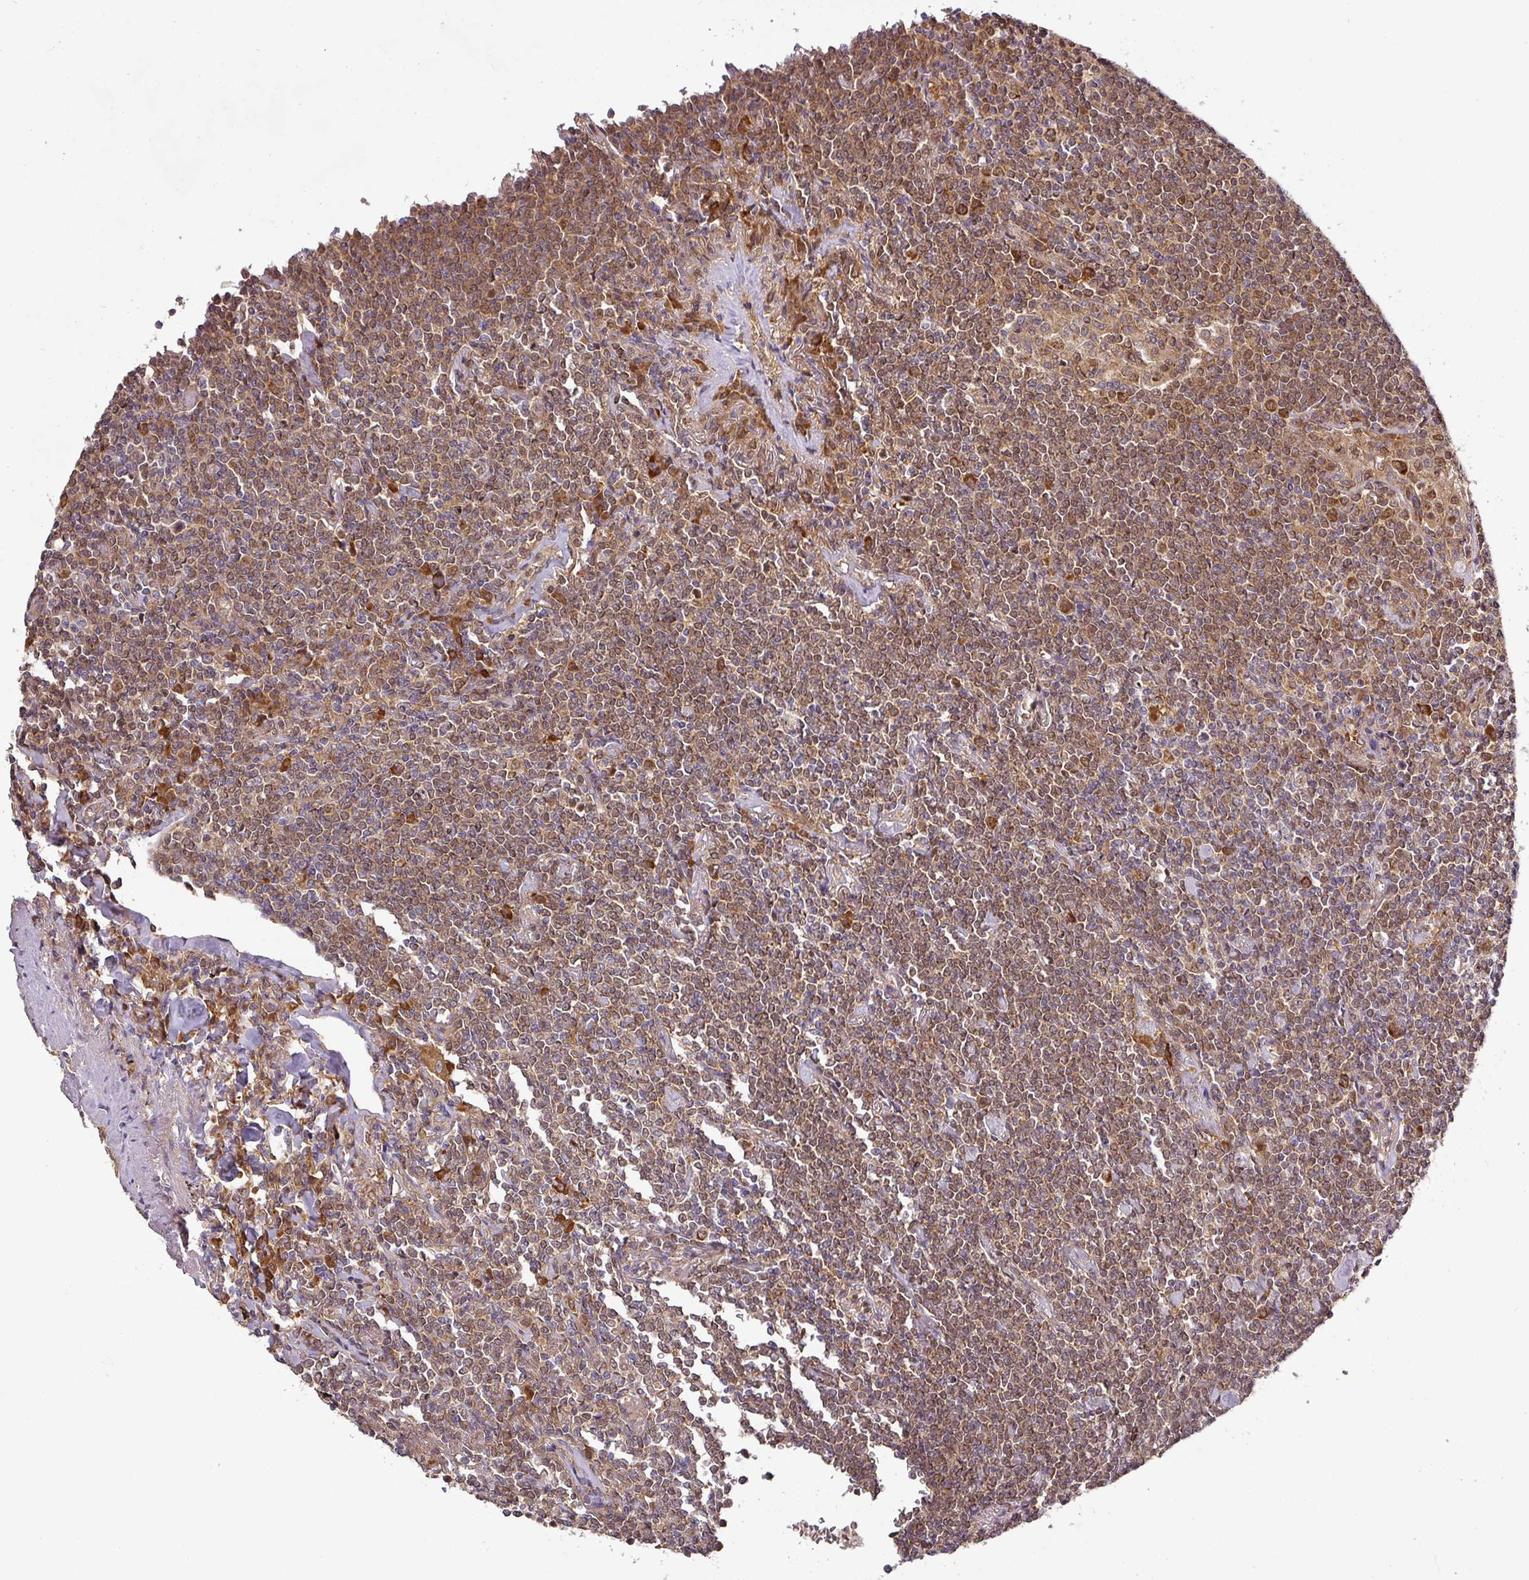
{"staining": {"intensity": "moderate", "quantity": ">75%", "location": "cytoplasmic/membranous,nuclear"}, "tissue": "lymphoma", "cell_type": "Tumor cells", "image_type": "cancer", "snomed": [{"axis": "morphology", "description": "Malignant lymphoma, non-Hodgkin's type, Low grade"}, {"axis": "topography", "description": "Lung"}], "caption": "Approximately >75% of tumor cells in malignant lymphoma, non-Hodgkin's type (low-grade) reveal moderate cytoplasmic/membranous and nuclear protein positivity as visualized by brown immunohistochemical staining.", "gene": "MALSU1", "patient": {"sex": "female", "age": 71}}